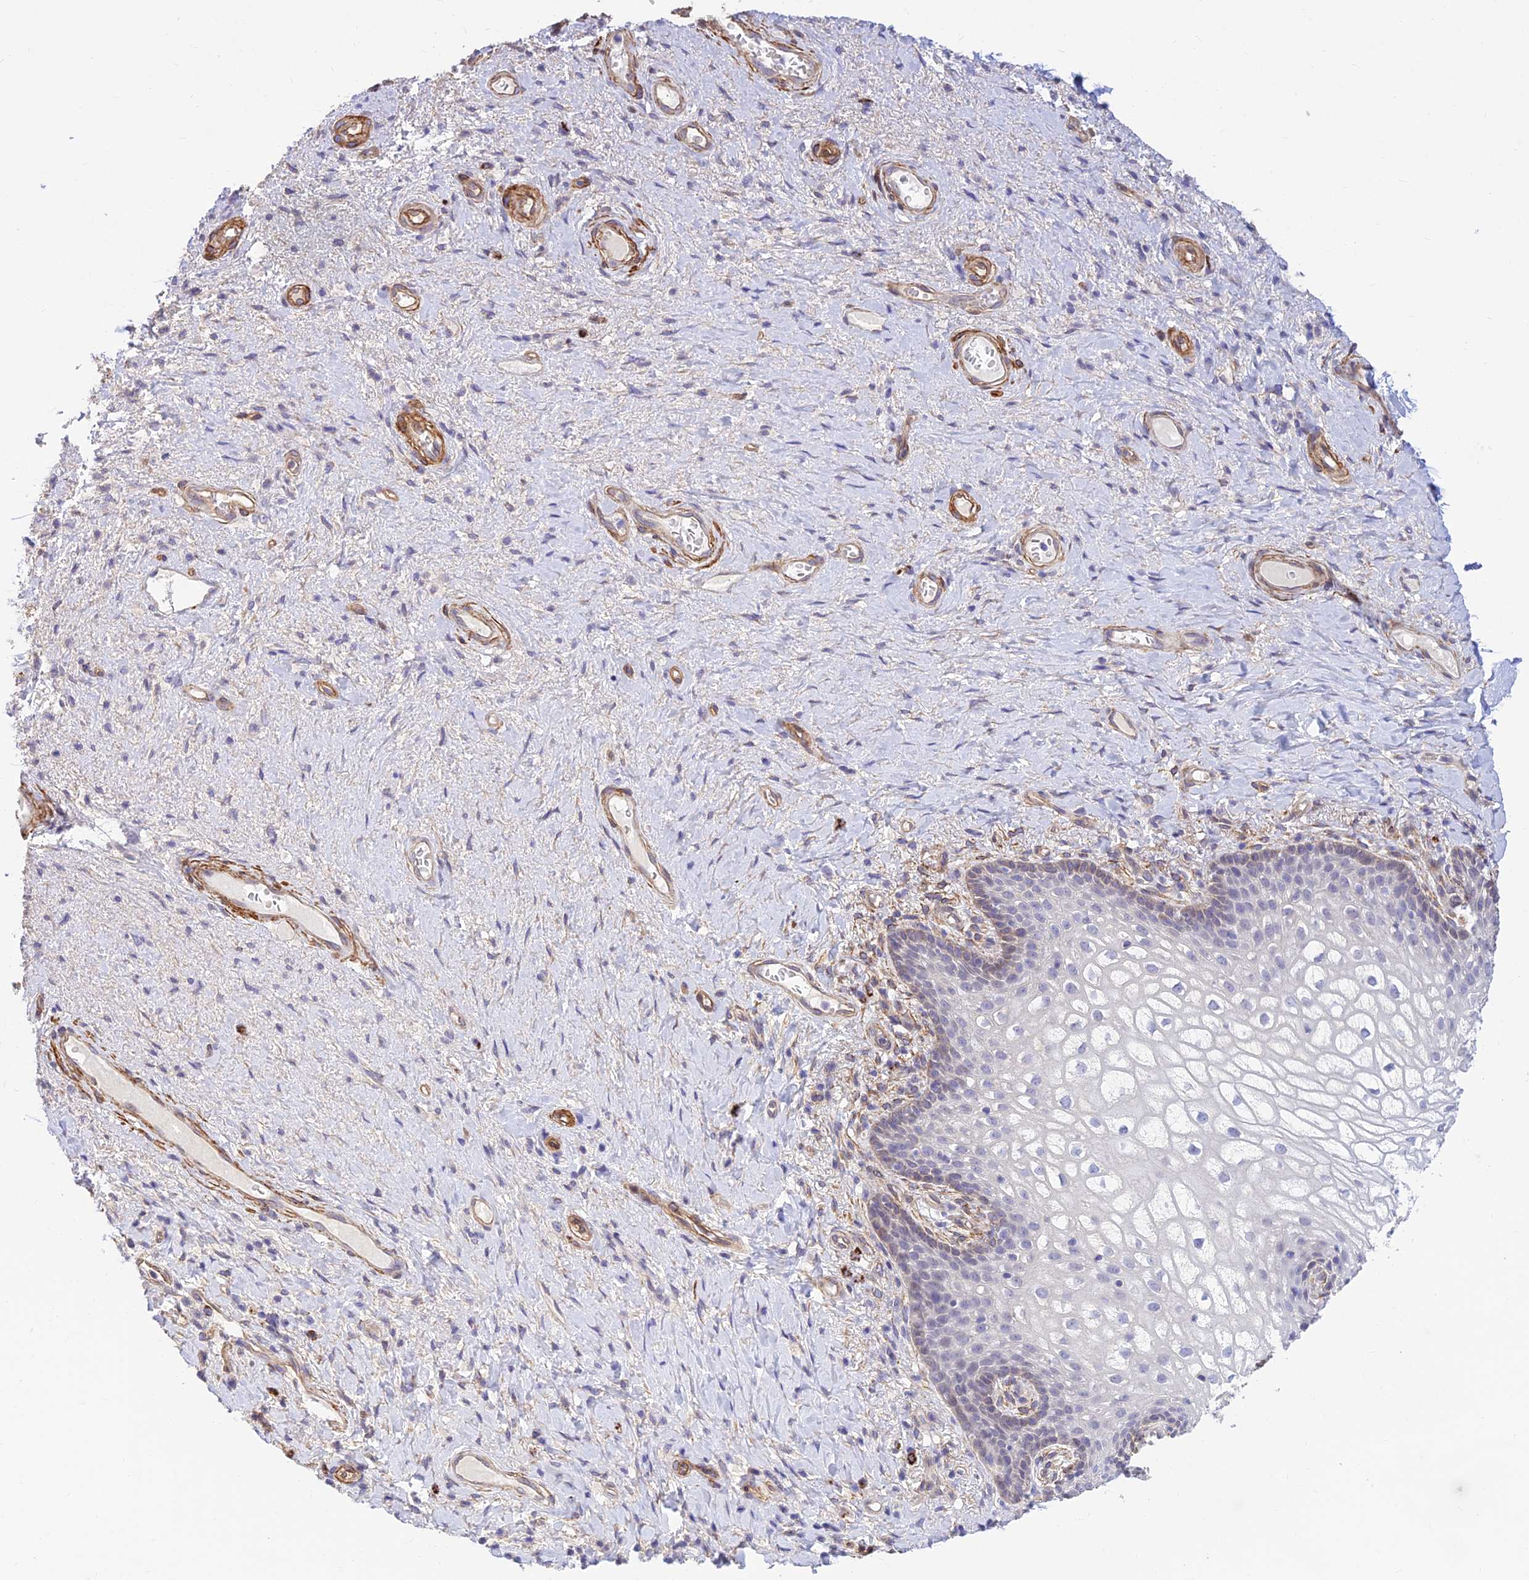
{"staining": {"intensity": "weak", "quantity": "<25%", "location": "cytoplasmic/membranous"}, "tissue": "vagina", "cell_type": "Squamous epithelial cells", "image_type": "normal", "snomed": [{"axis": "morphology", "description": "Normal tissue, NOS"}, {"axis": "topography", "description": "Vagina"}], "caption": "Squamous epithelial cells show no significant positivity in unremarkable vagina. (Stains: DAB (3,3'-diaminobenzidine) immunohistochemistry (IHC) with hematoxylin counter stain, Microscopy: brightfield microscopy at high magnification).", "gene": "ALDH1L2", "patient": {"sex": "female", "age": 60}}